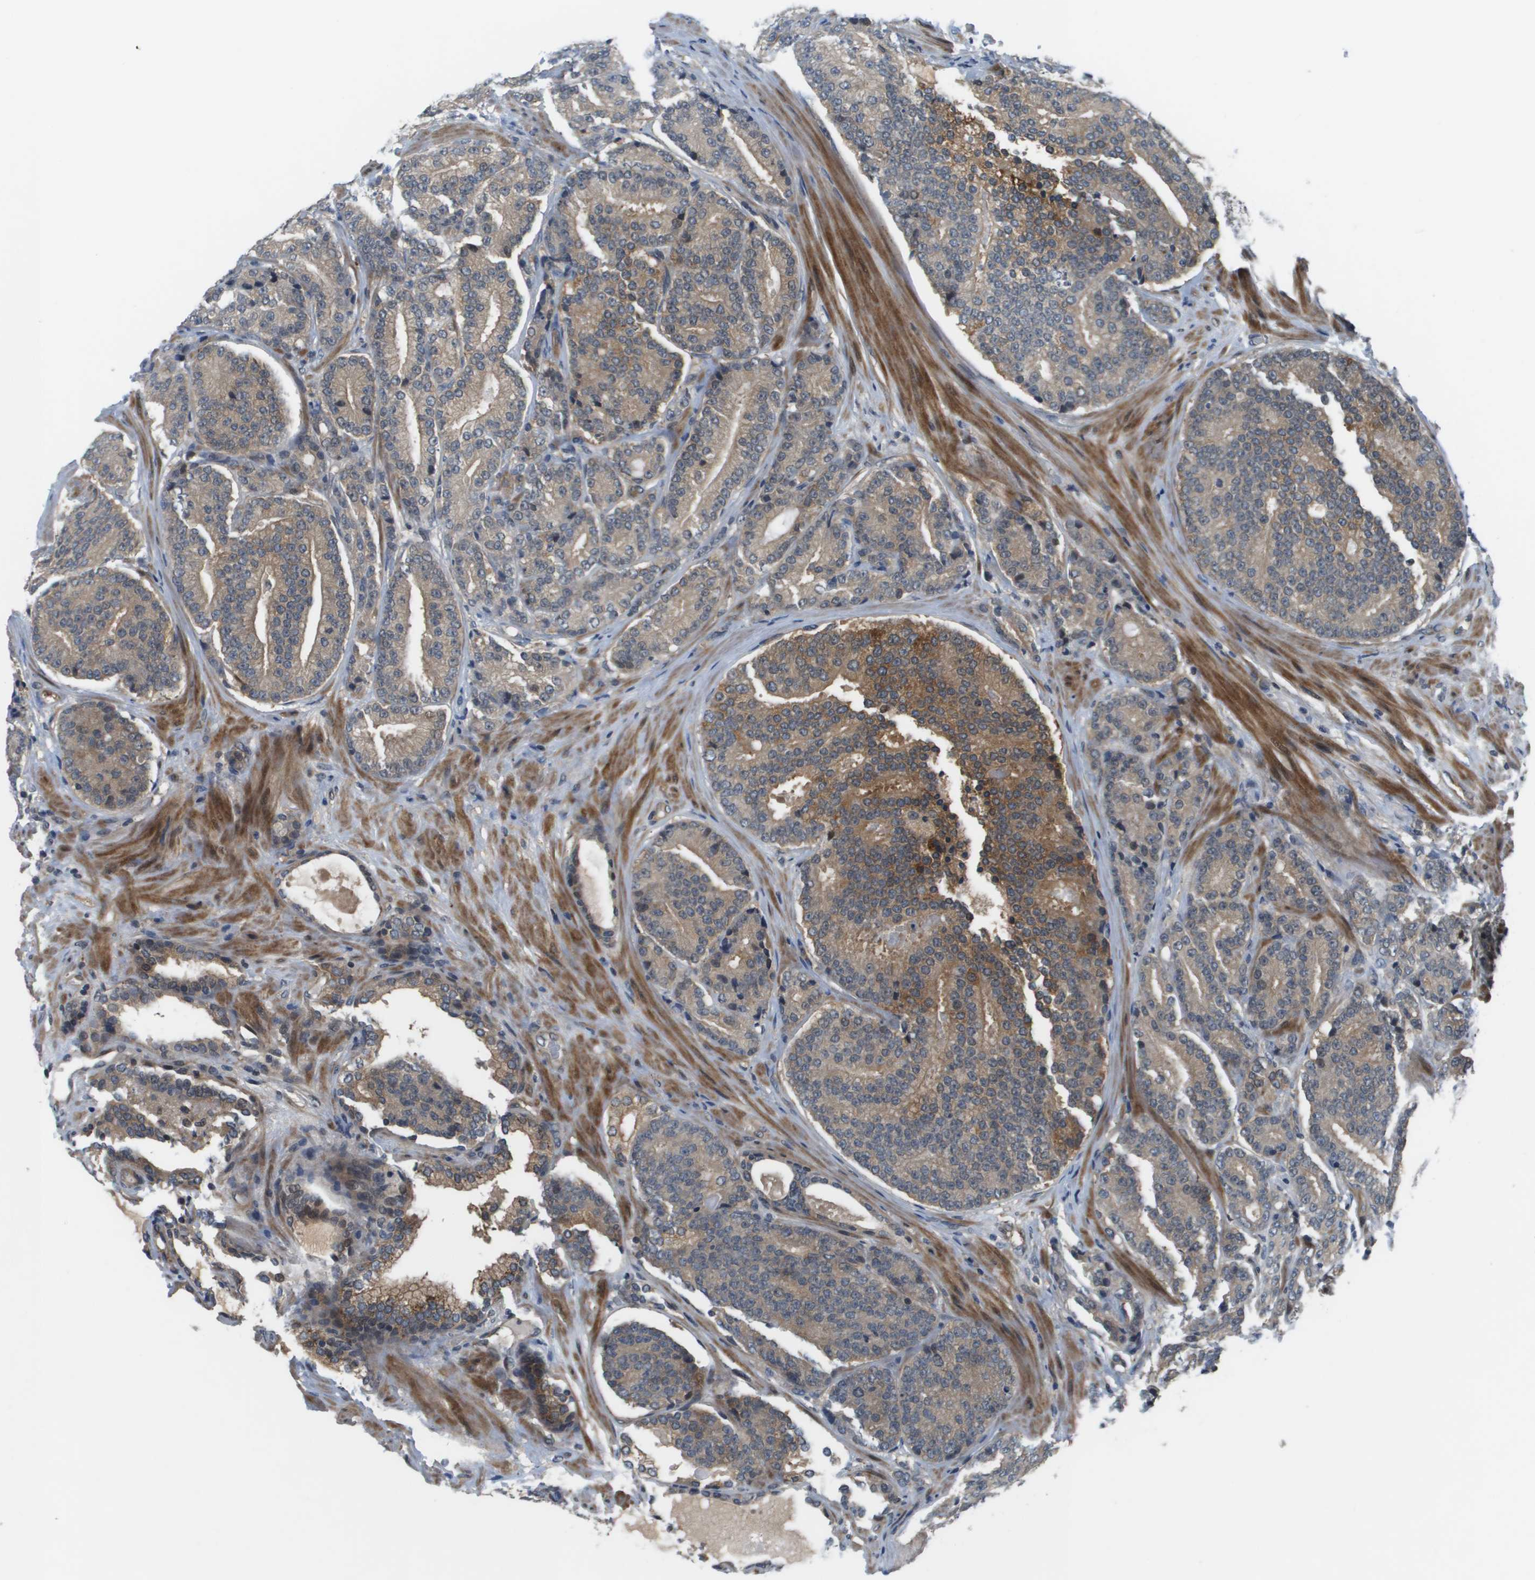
{"staining": {"intensity": "moderate", "quantity": "25%-75%", "location": "cytoplasmic/membranous"}, "tissue": "prostate cancer", "cell_type": "Tumor cells", "image_type": "cancer", "snomed": [{"axis": "morphology", "description": "Adenocarcinoma, High grade"}, {"axis": "topography", "description": "Prostate"}], "caption": "Human prostate cancer (adenocarcinoma (high-grade)) stained with a protein marker shows moderate staining in tumor cells.", "gene": "ENPP5", "patient": {"sex": "male", "age": 61}}